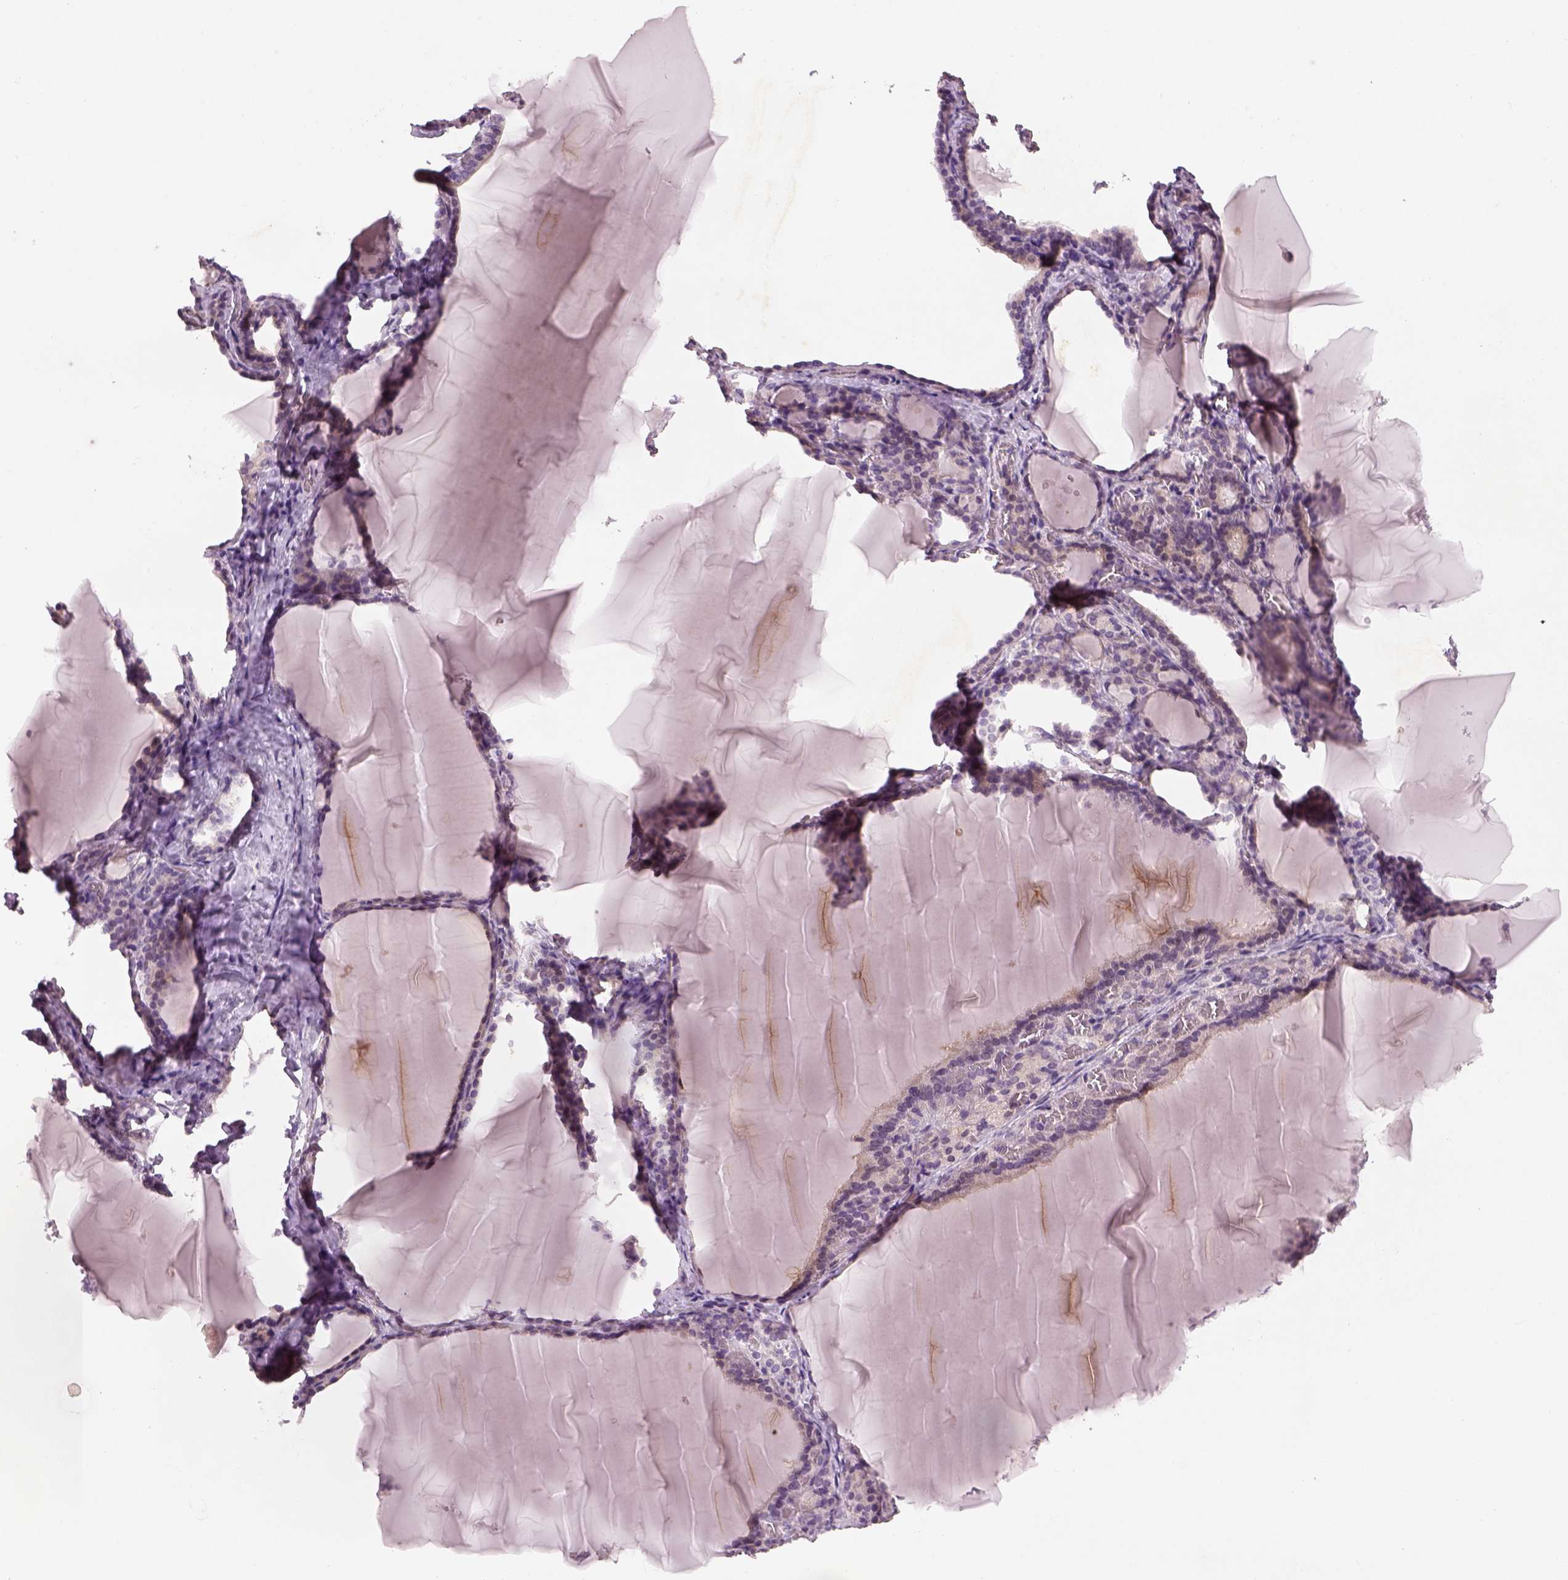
{"staining": {"intensity": "negative", "quantity": "none", "location": "none"}, "tissue": "thyroid gland", "cell_type": "Glandular cells", "image_type": "normal", "snomed": [{"axis": "morphology", "description": "Normal tissue, NOS"}, {"axis": "morphology", "description": "Hyperplasia, NOS"}, {"axis": "topography", "description": "Thyroid gland"}], "caption": "Photomicrograph shows no significant protein expression in glandular cells of benign thyroid gland.", "gene": "GDNF", "patient": {"sex": "female", "age": 27}}